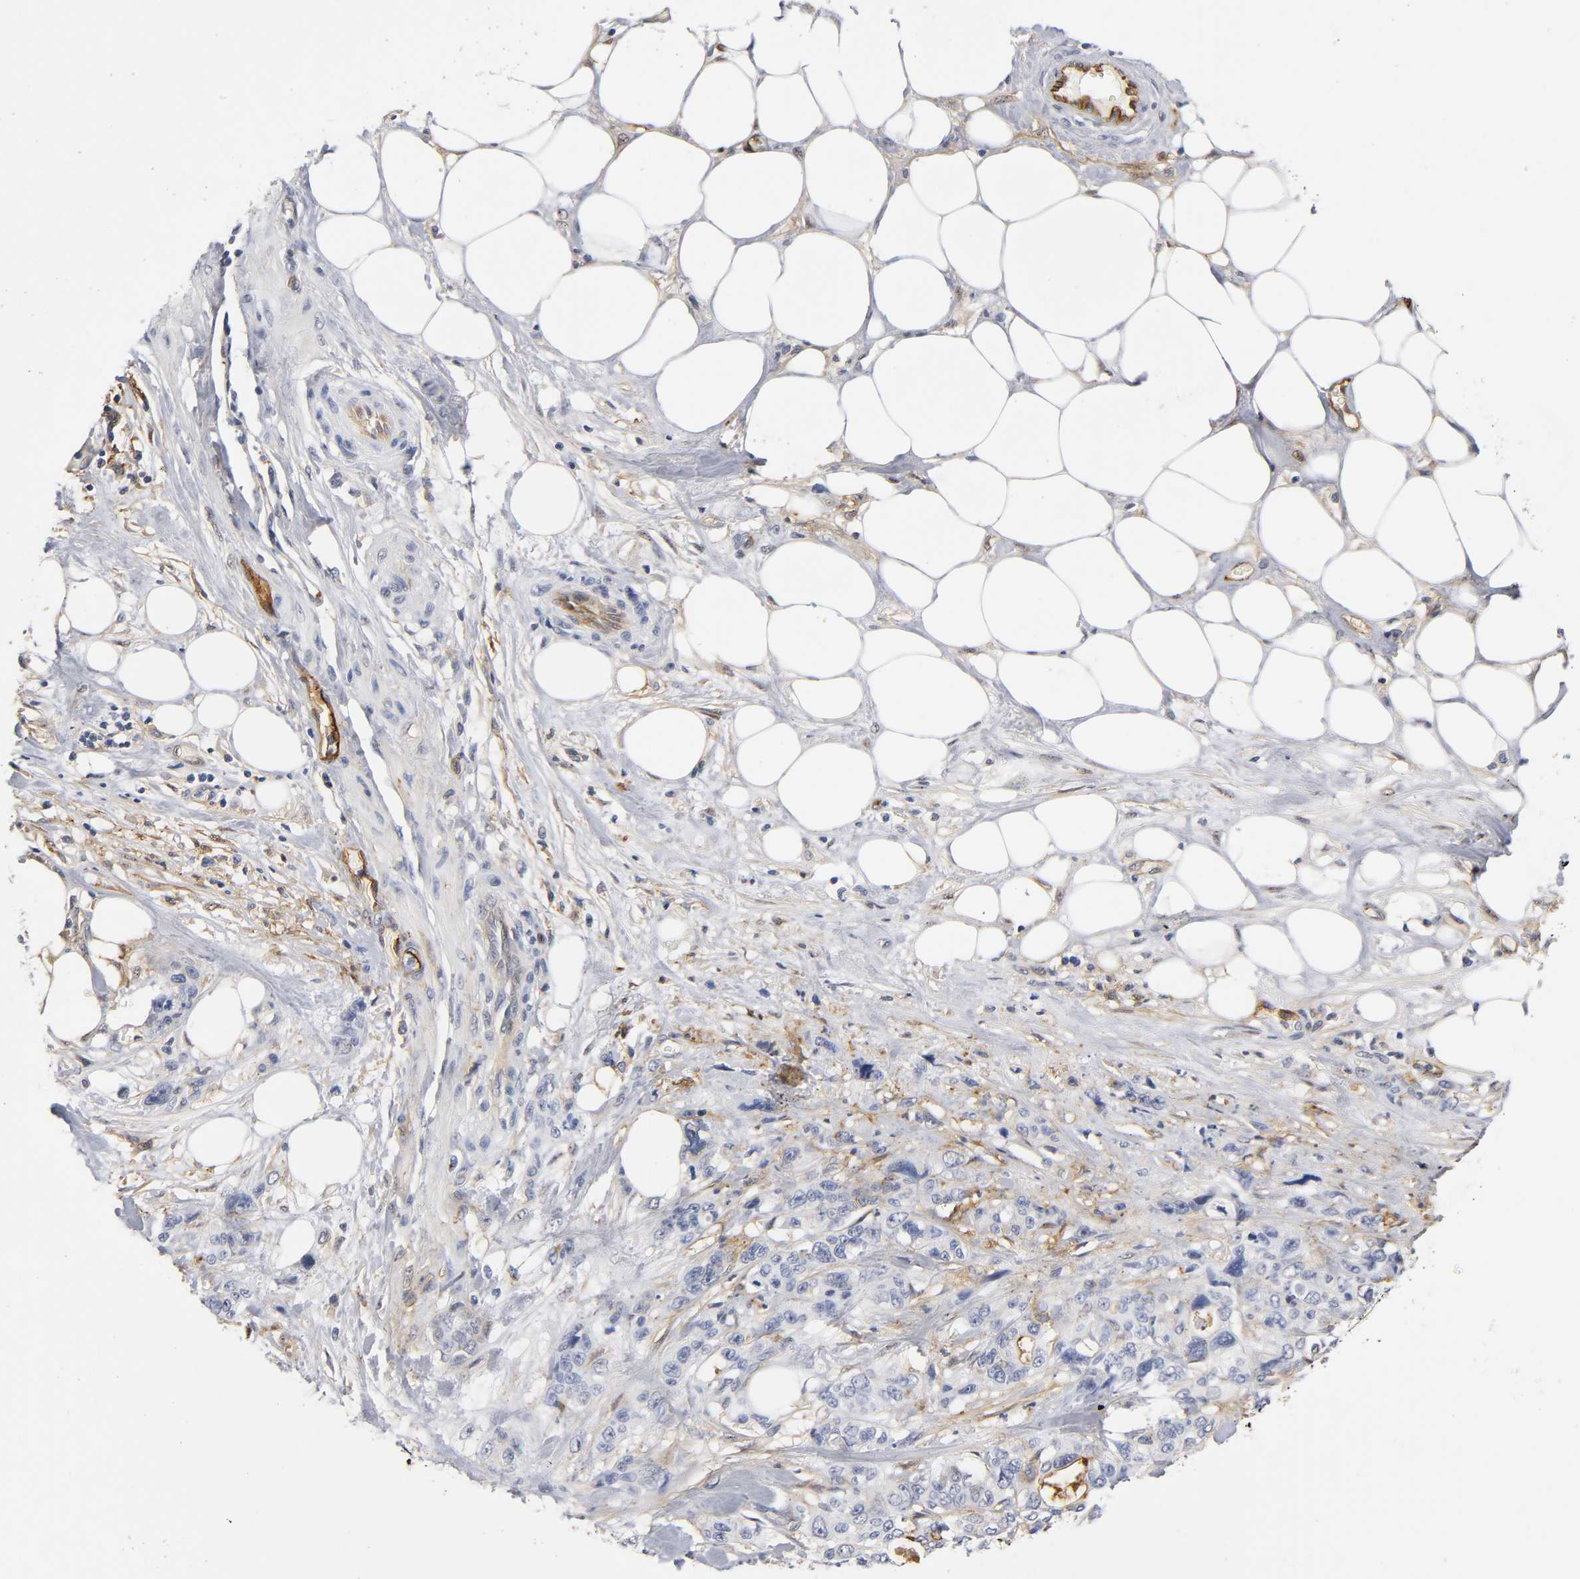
{"staining": {"intensity": "moderate", "quantity": "<25%", "location": "cytoplasmic/membranous"}, "tissue": "pancreatic cancer", "cell_type": "Tumor cells", "image_type": "cancer", "snomed": [{"axis": "morphology", "description": "Adenocarcinoma, NOS"}, {"axis": "topography", "description": "Pancreas"}], "caption": "Immunohistochemistry photomicrograph of neoplastic tissue: human pancreatic adenocarcinoma stained using IHC exhibits low levels of moderate protein expression localized specifically in the cytoplasmic/membranous of tumor cells, appearing as a cytoplasmic/membranous brown color.", "gene": "ICAM1", "patient": {"sex": "male", "age": 46}}